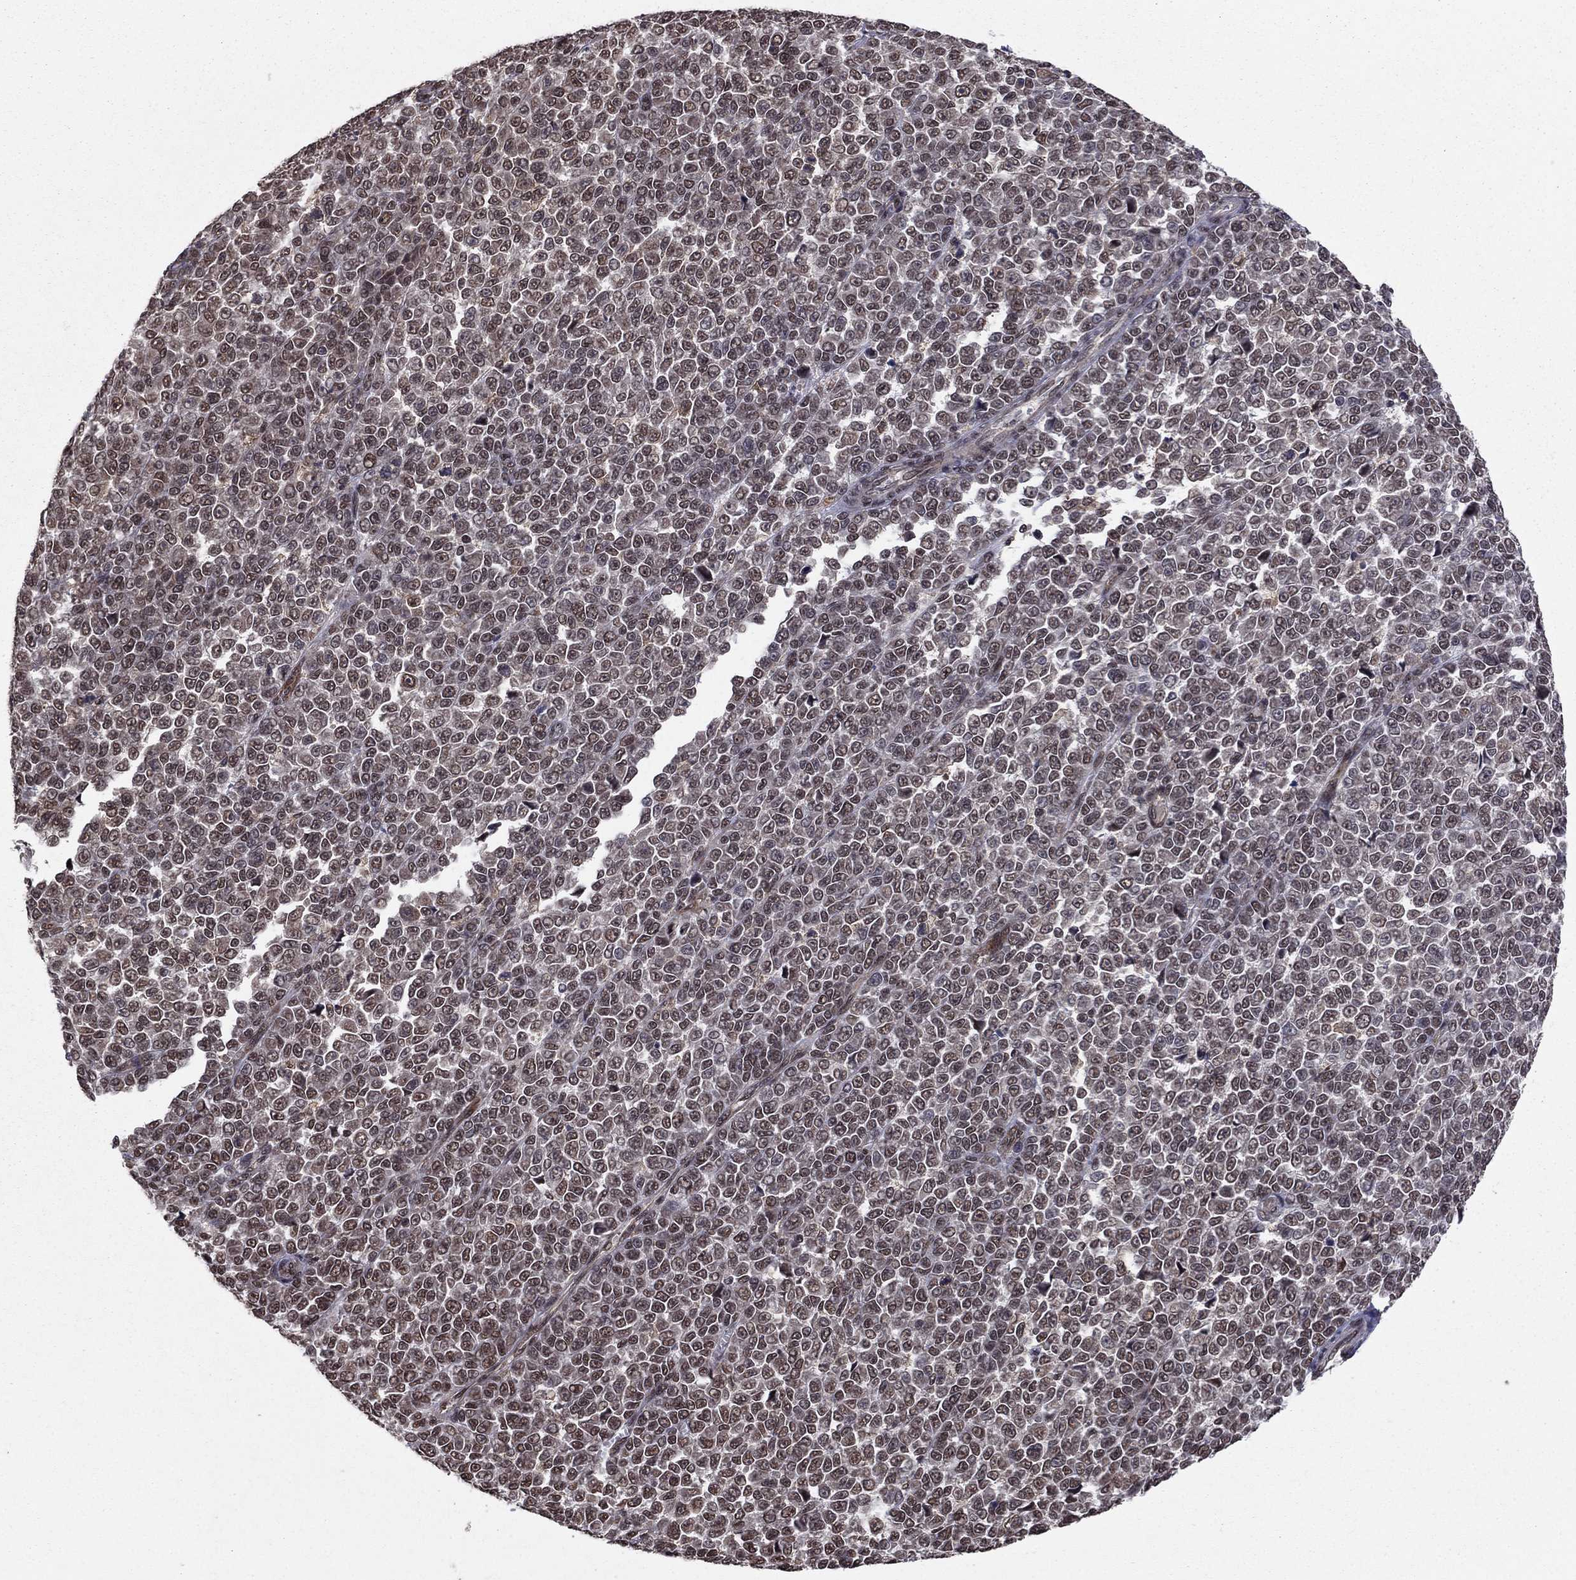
{"staining": {"intensity": "weak", "quantity": "25%-75%", "location": "nuclear"}, "tissue": "melanoma", "cell_type": "Tumor cells", "image_type": "cancer", "snomed": [{"axis": "morphology", "description": "Malignant melanoma, NOS"}, {"axis": "topography", "description": "Skin"}], "caption": "Weak nuclear staining for a protein is seen in about 25%-75% of tumor cells of melanoma using IHC.", "gene": "SSX2IP", "patient": {"sex": "female", "age": 95}}